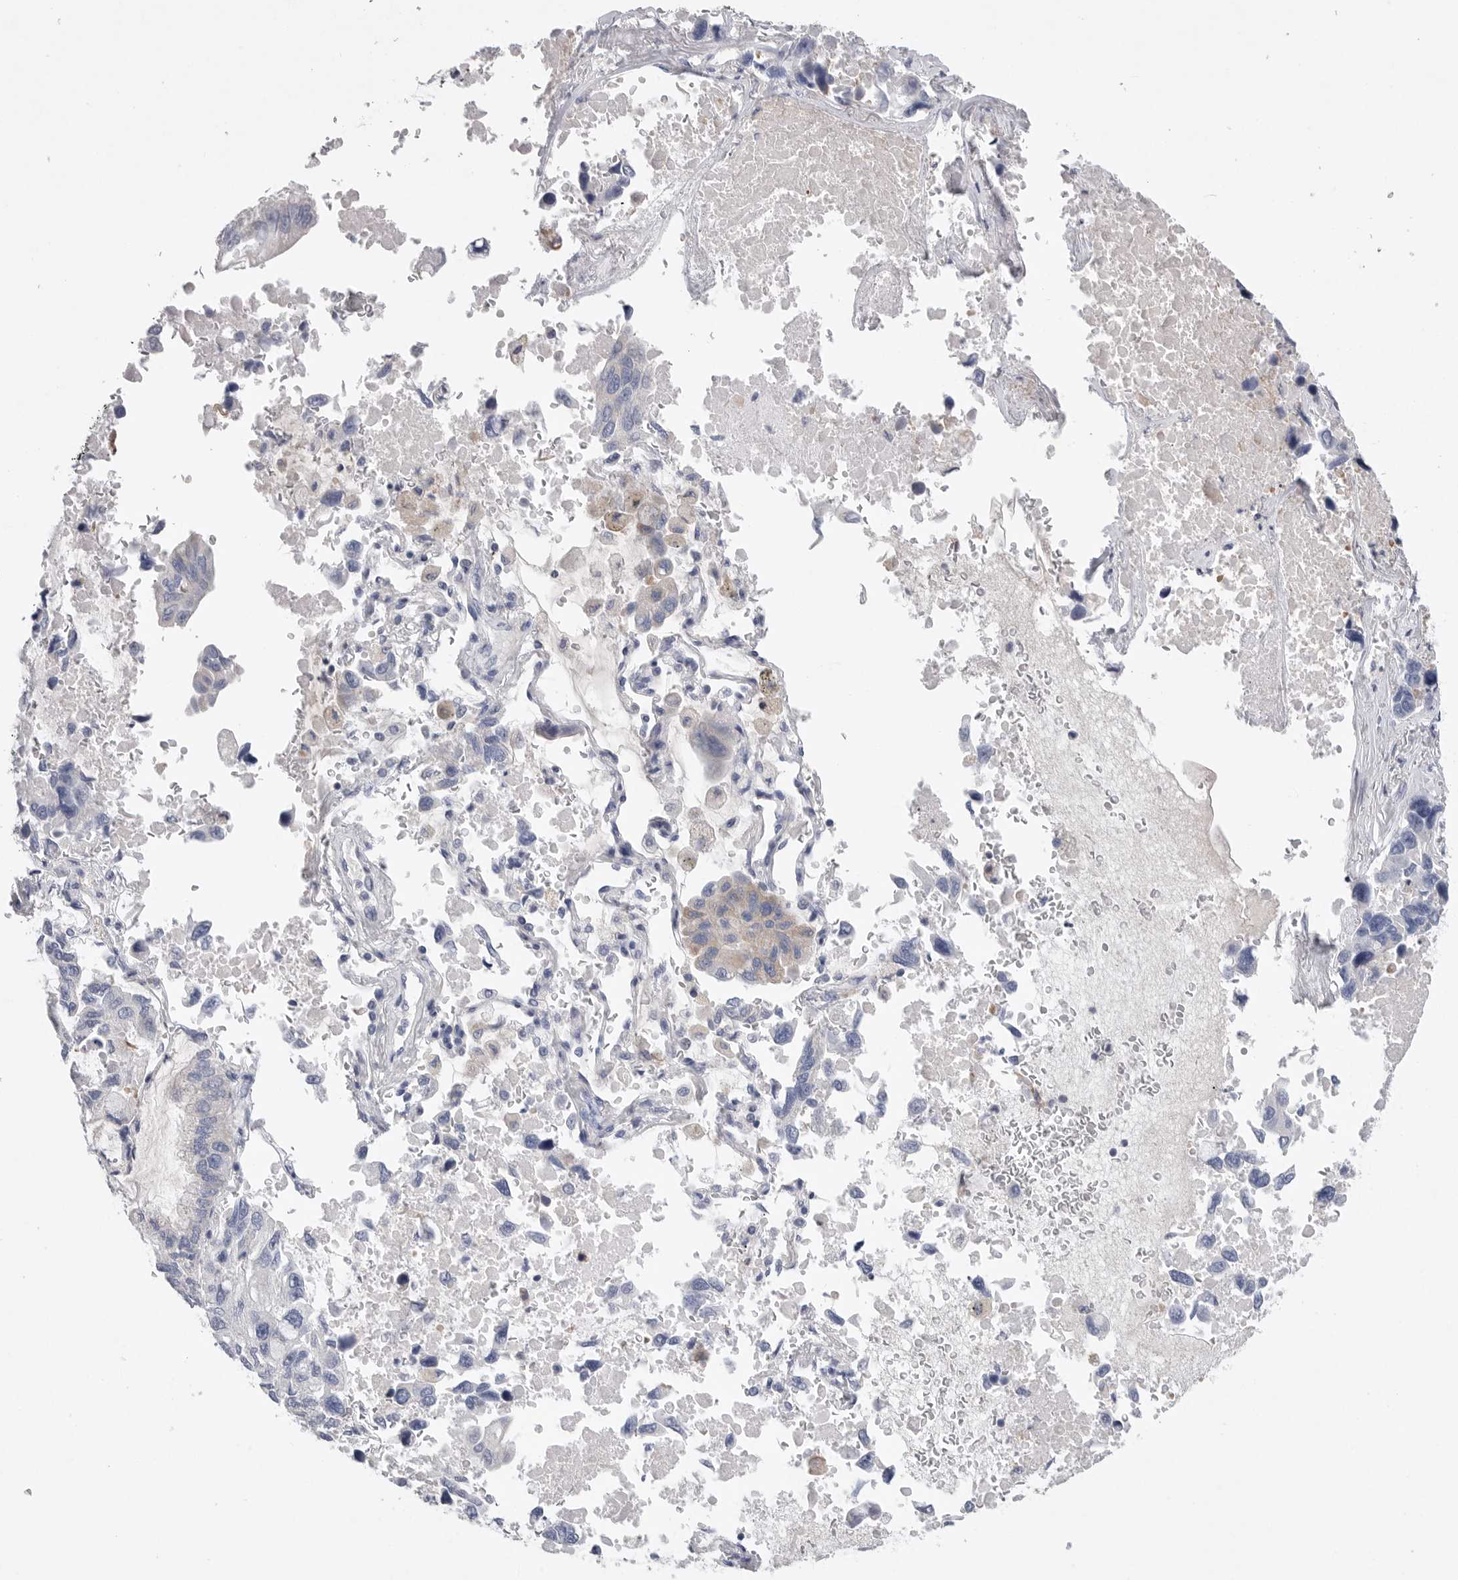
{"staining": {"intensity": "negative", "quantity": "none", "location": "none"}, "tissue": "lung cancer", "cell_type": "Tumor cells", "image_type": "cancer", "snomed": [{"axis": "morphology", "description": "Adenocarcinoma, NOS"}, {"axis": "topography", "description": "Lung"}], "caption": "Human lung adenocarcinoma stained for a protein using immunohistochemistry demonstrates no positivity in tumor cells.", "gene": "CAMK2B", "patient": {"sex": "male", "age": 64}}